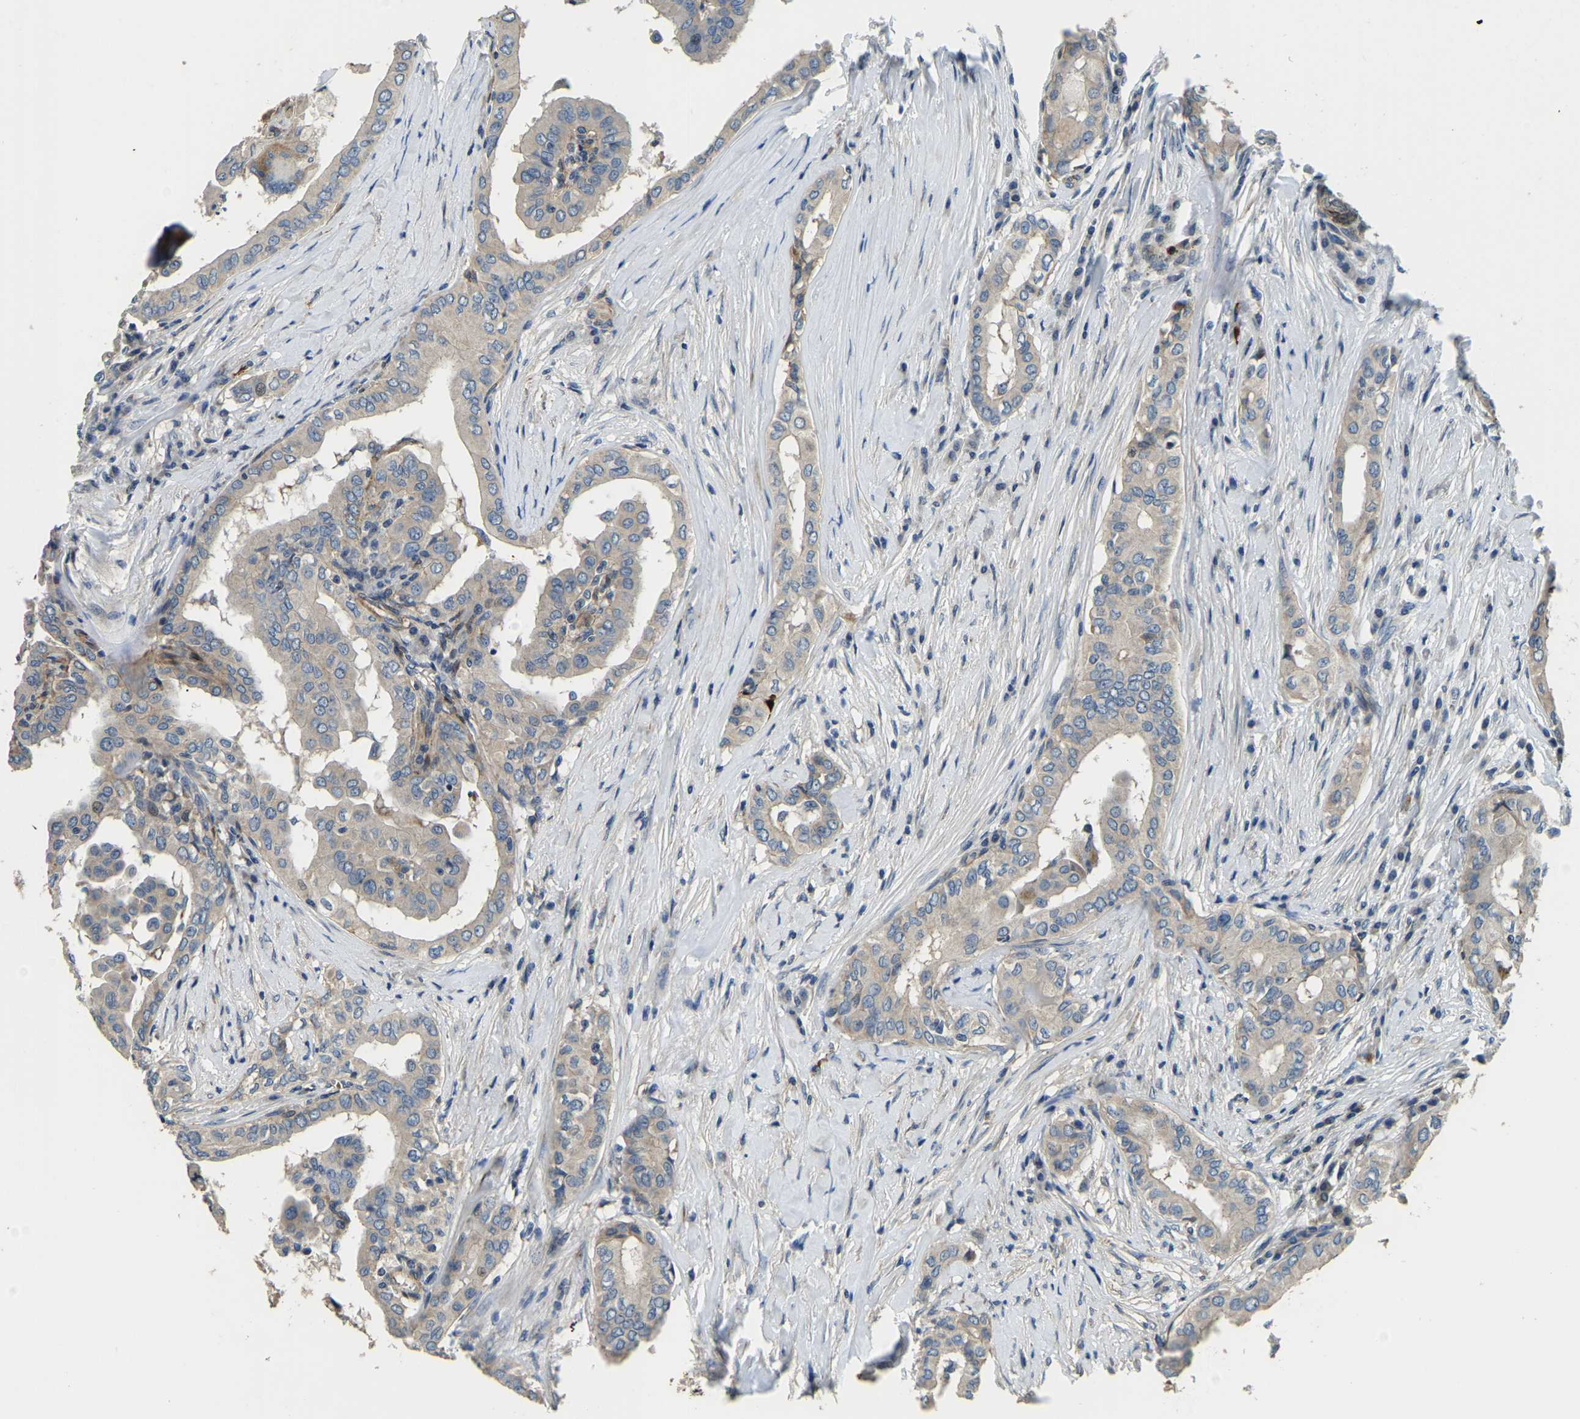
{"staining": {"intensity": "moderate", "quantity": "<25%", "location": "cytoplasmic/membranous"}, "tissue": "thyroid cancer", "cell_type": "Tumor cells", "image_type": "cancer", "snomed": [{"axis": "morphology", "description": "Papillary adenocarcinoma, NOS"}, {"axis": "topography", "description": "Thyroid gland"}], "caption": "A photomicrograph showing moderate cytoplasmic/membranous expression in about <25% of tumor cells in thyroid cancer, as visualized by brown immunohistochemical staining.", "gene": "RNF39", "patient": {"sex": "male", "age": 33}}